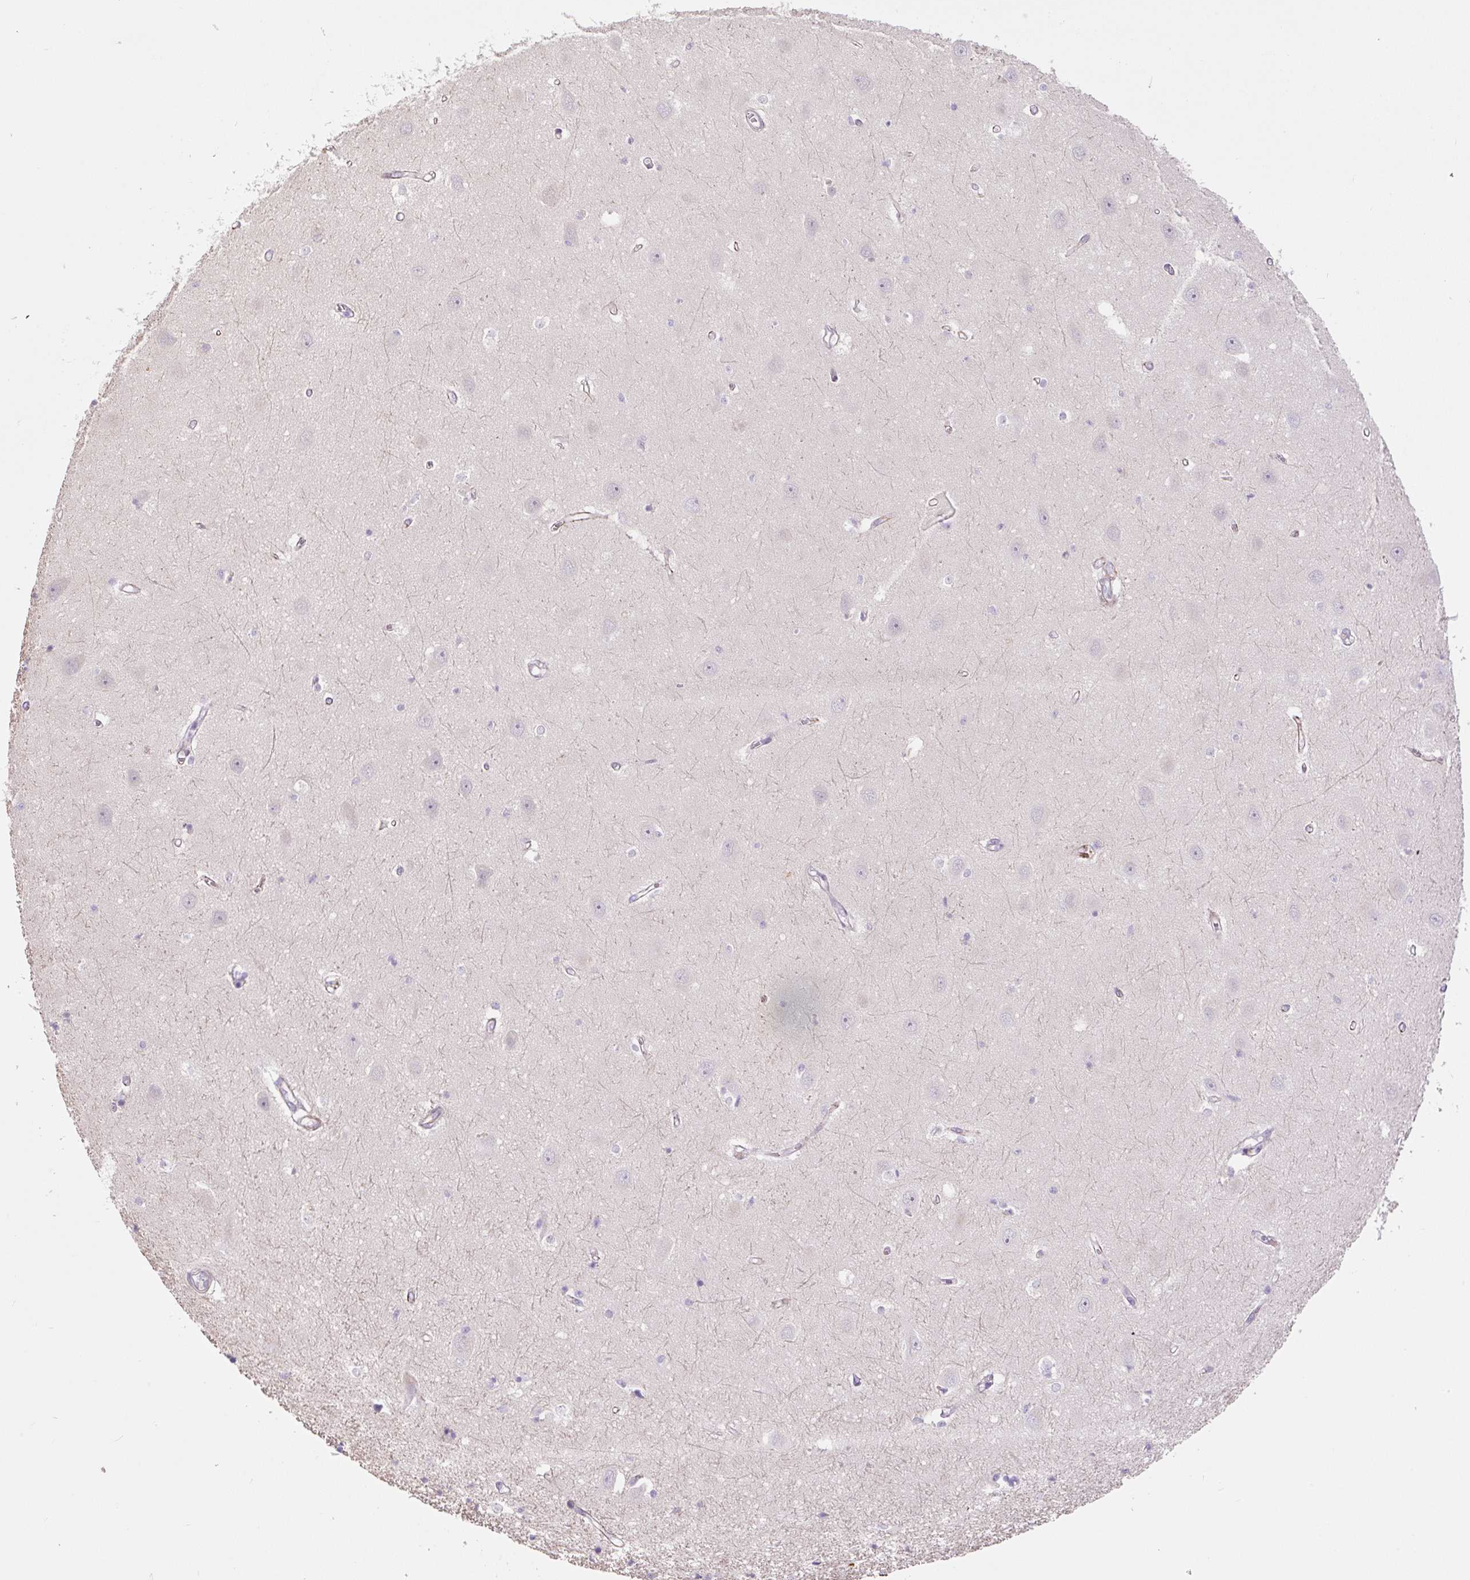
{"staining": {"intensity": "negative", "quantity": "none", "location": "none"}, "tissue": "hippocampus", "cell_type": "Glial cells", "image_type": "normal", "snomed": [{"axis": "morphology", "description": "Normal tissue, NOS"}, {"axis": "topography", "description": "Hippocampus"}], "caption": "The histopathology image demonstrates no staining of glial cells in unremarkable hippocampus. The staining was performed using DAB to visualize the protein expression in brown, while the nuclei were stained in blue with hematoxylin (Magnification: 20x).", "gene": "CCL25", "patient": {"sex": "female", "age": 64}}